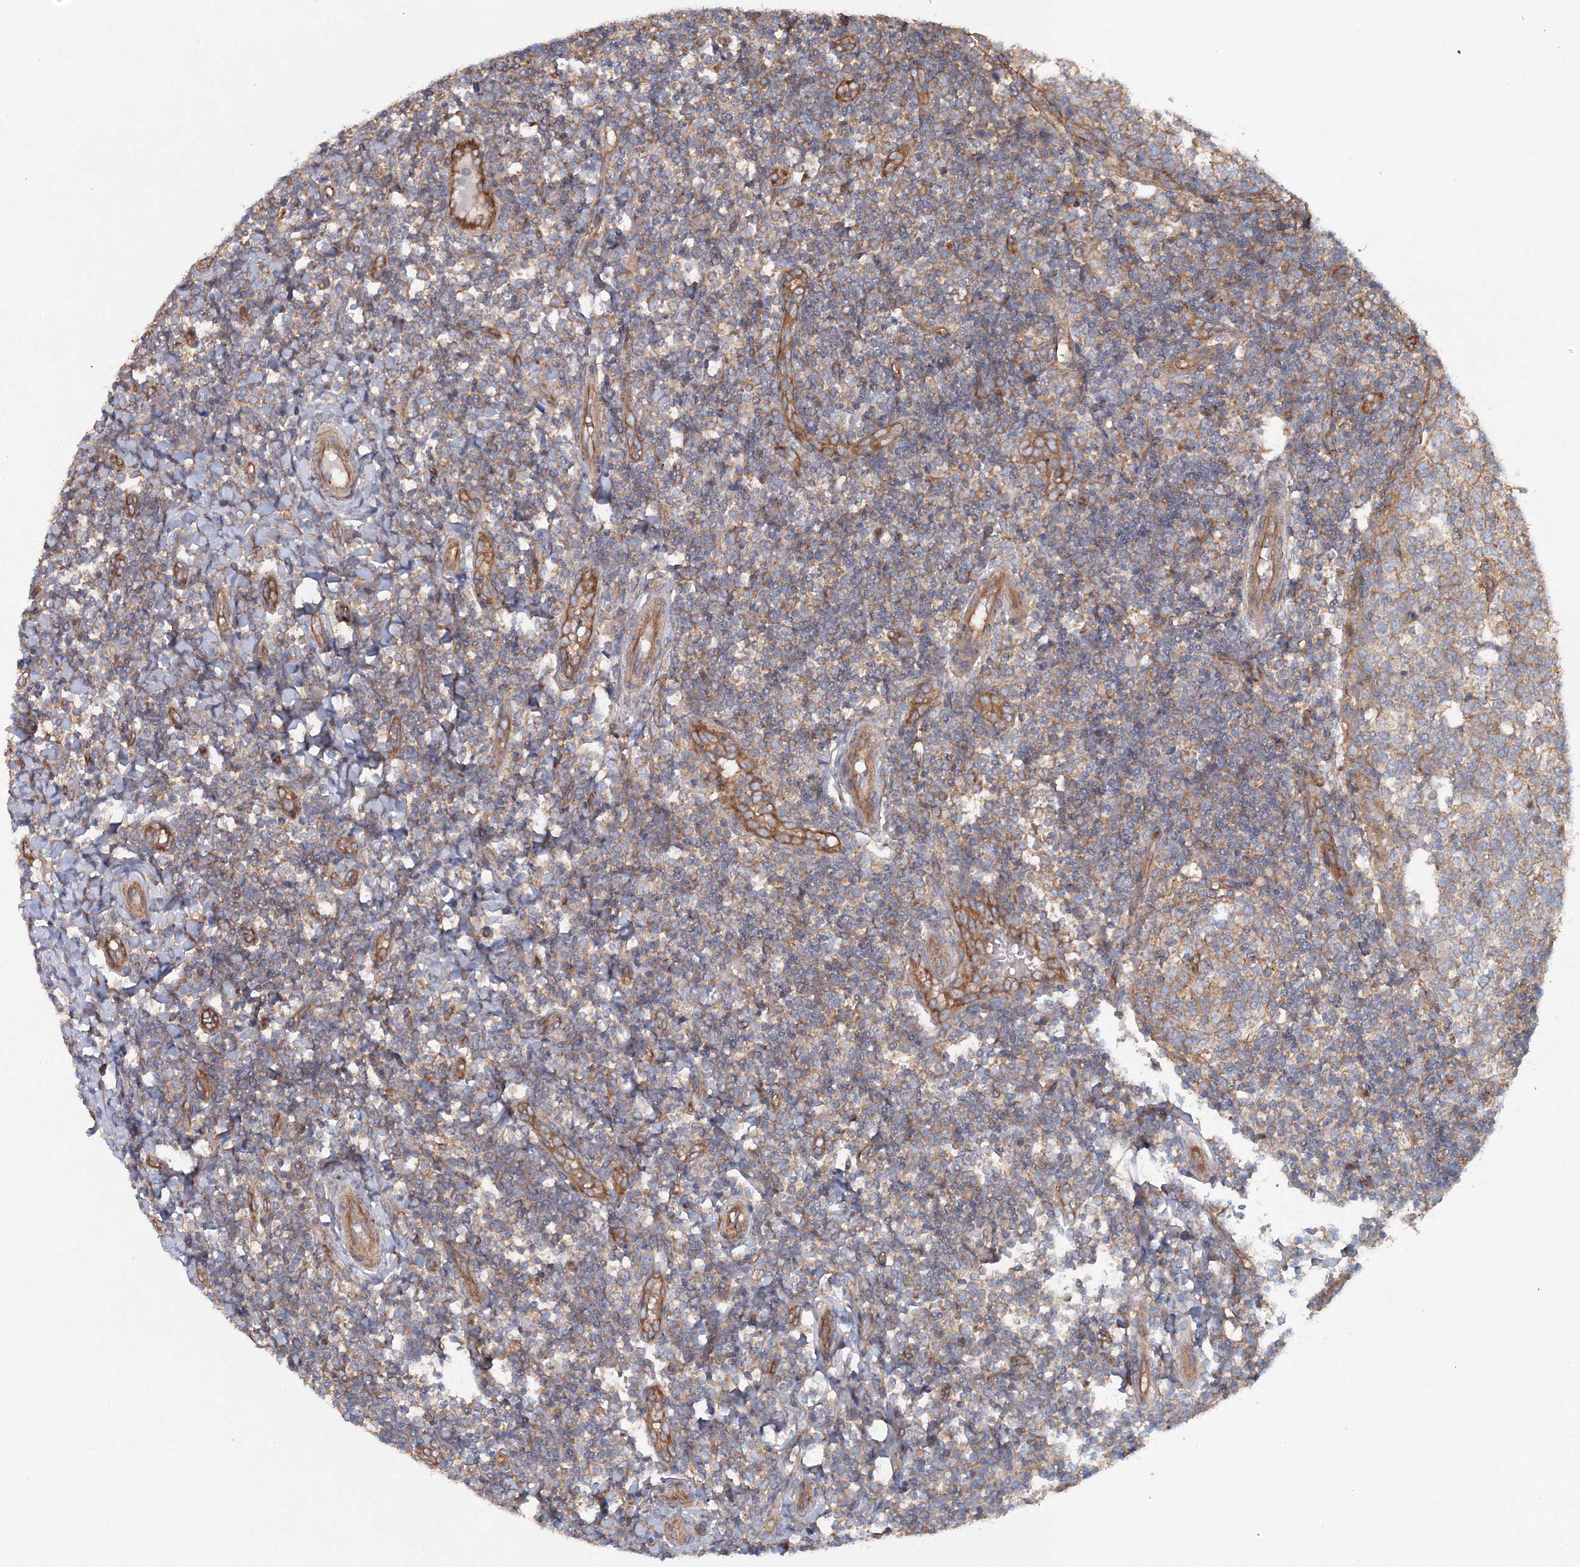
{"staining": {"intensity": "weak", "quantity": ">75%", "location": "cytoplasmic/membranous"}, "tissue": "tonsil", "cell_type": "Germinal center cells", "image_type": "normal", "snomed": [{"axis": "morphology", "description": "Normal tissue, NOS"}, {"axis": "topography", "description": "Tonsil"}], "caption": "Immunohistochemical staining of benign tonsil displays weak cytoplasmic/membranous protein staining in about >75% of germinal center cells. (IHC, brightfield microscopy, high magnification).", "gene": "EXOC1", "patient": {"sex": "female", "age": 19}}